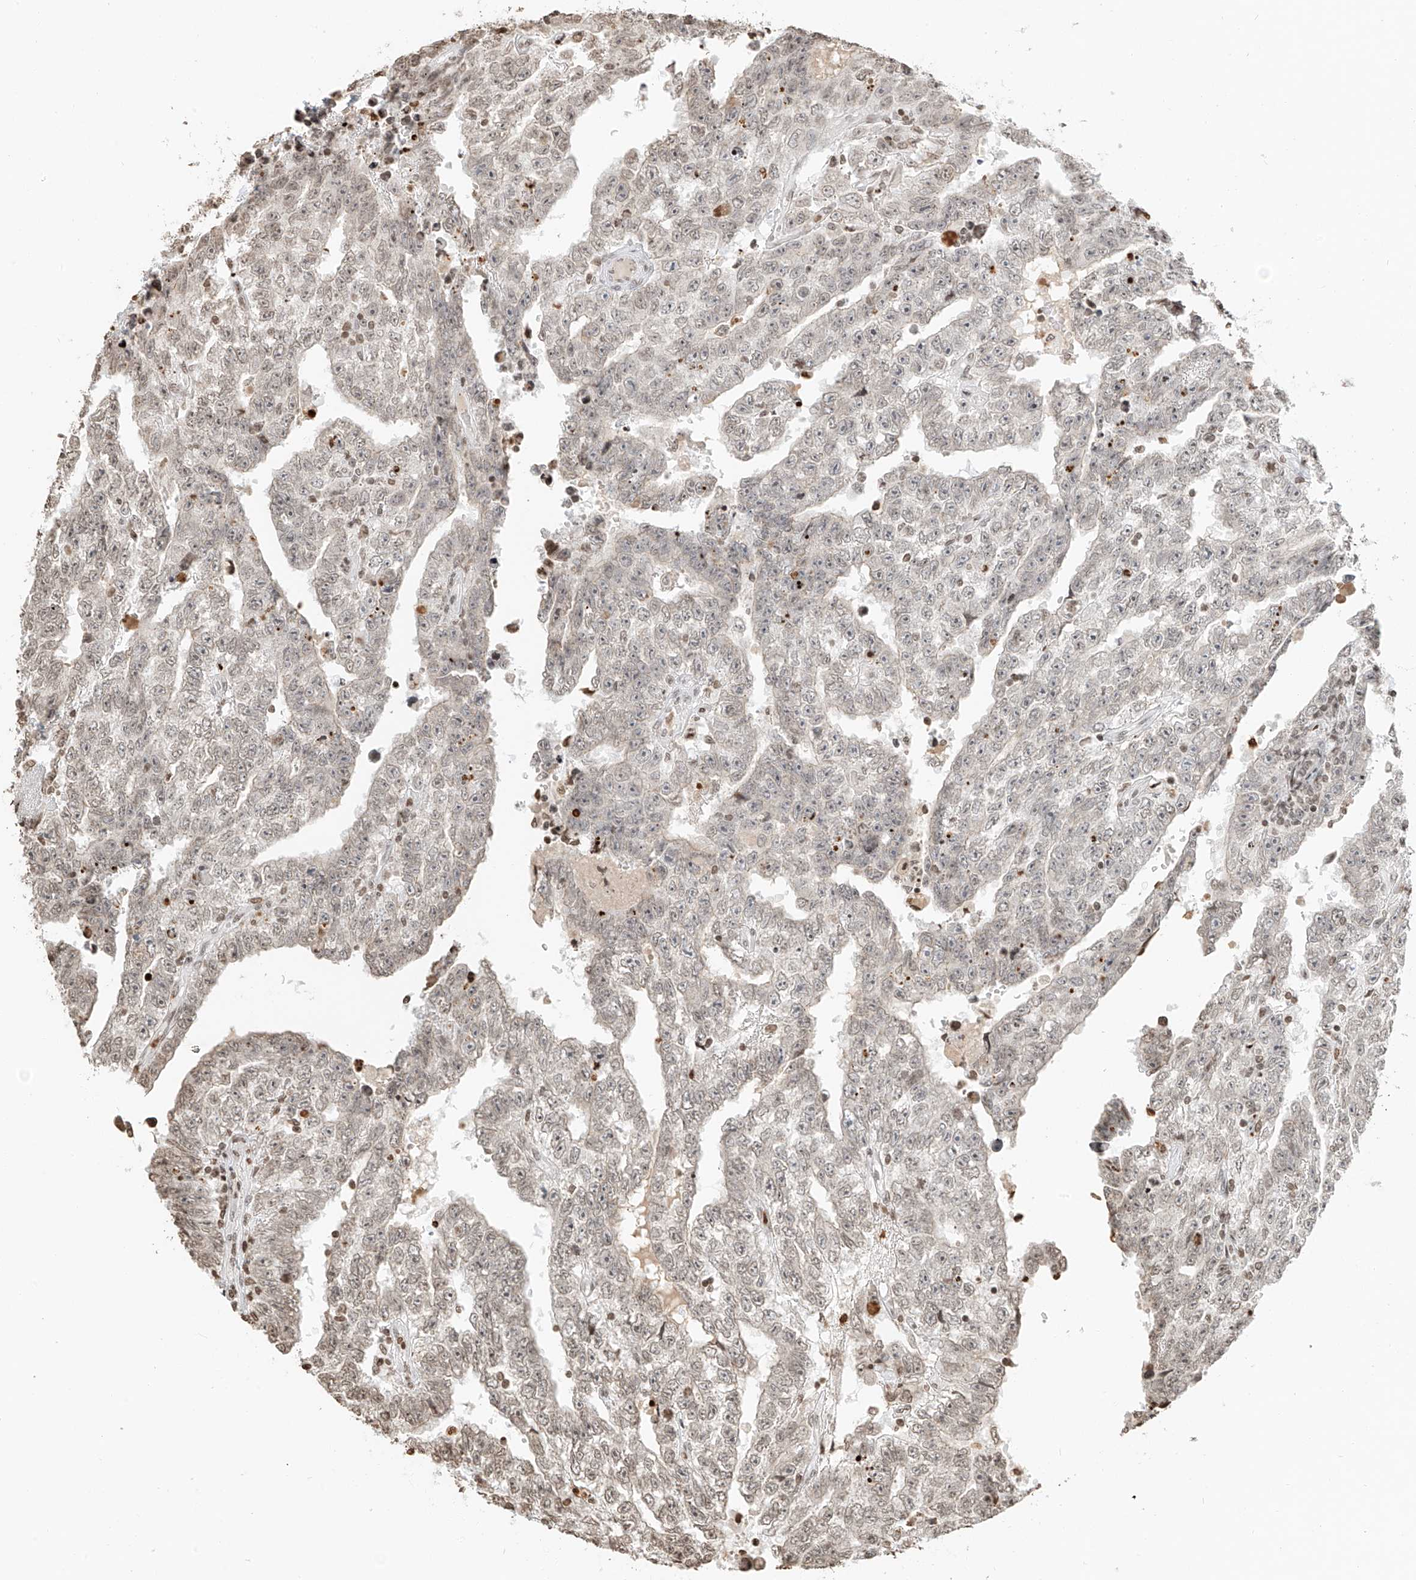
{"staining": {"intensity": "weak", "quantity": "25%-75%", "location": "nuclear"}, "tissue": "testis cancer", "cell_type": "Tumor cells", "image_type": "cancer", "snomed": [{"axis": "morphology", "description": "Carcinoma, Embryonal, NOS"}, {"axis": "topography", "description": "Testis"}], "caption": "A brown stain shows weak nuclear staining of a protein in testis cancer tumor cells.", "gene": "C17orf58", "patient": {"sex": "male", "age": 25}}